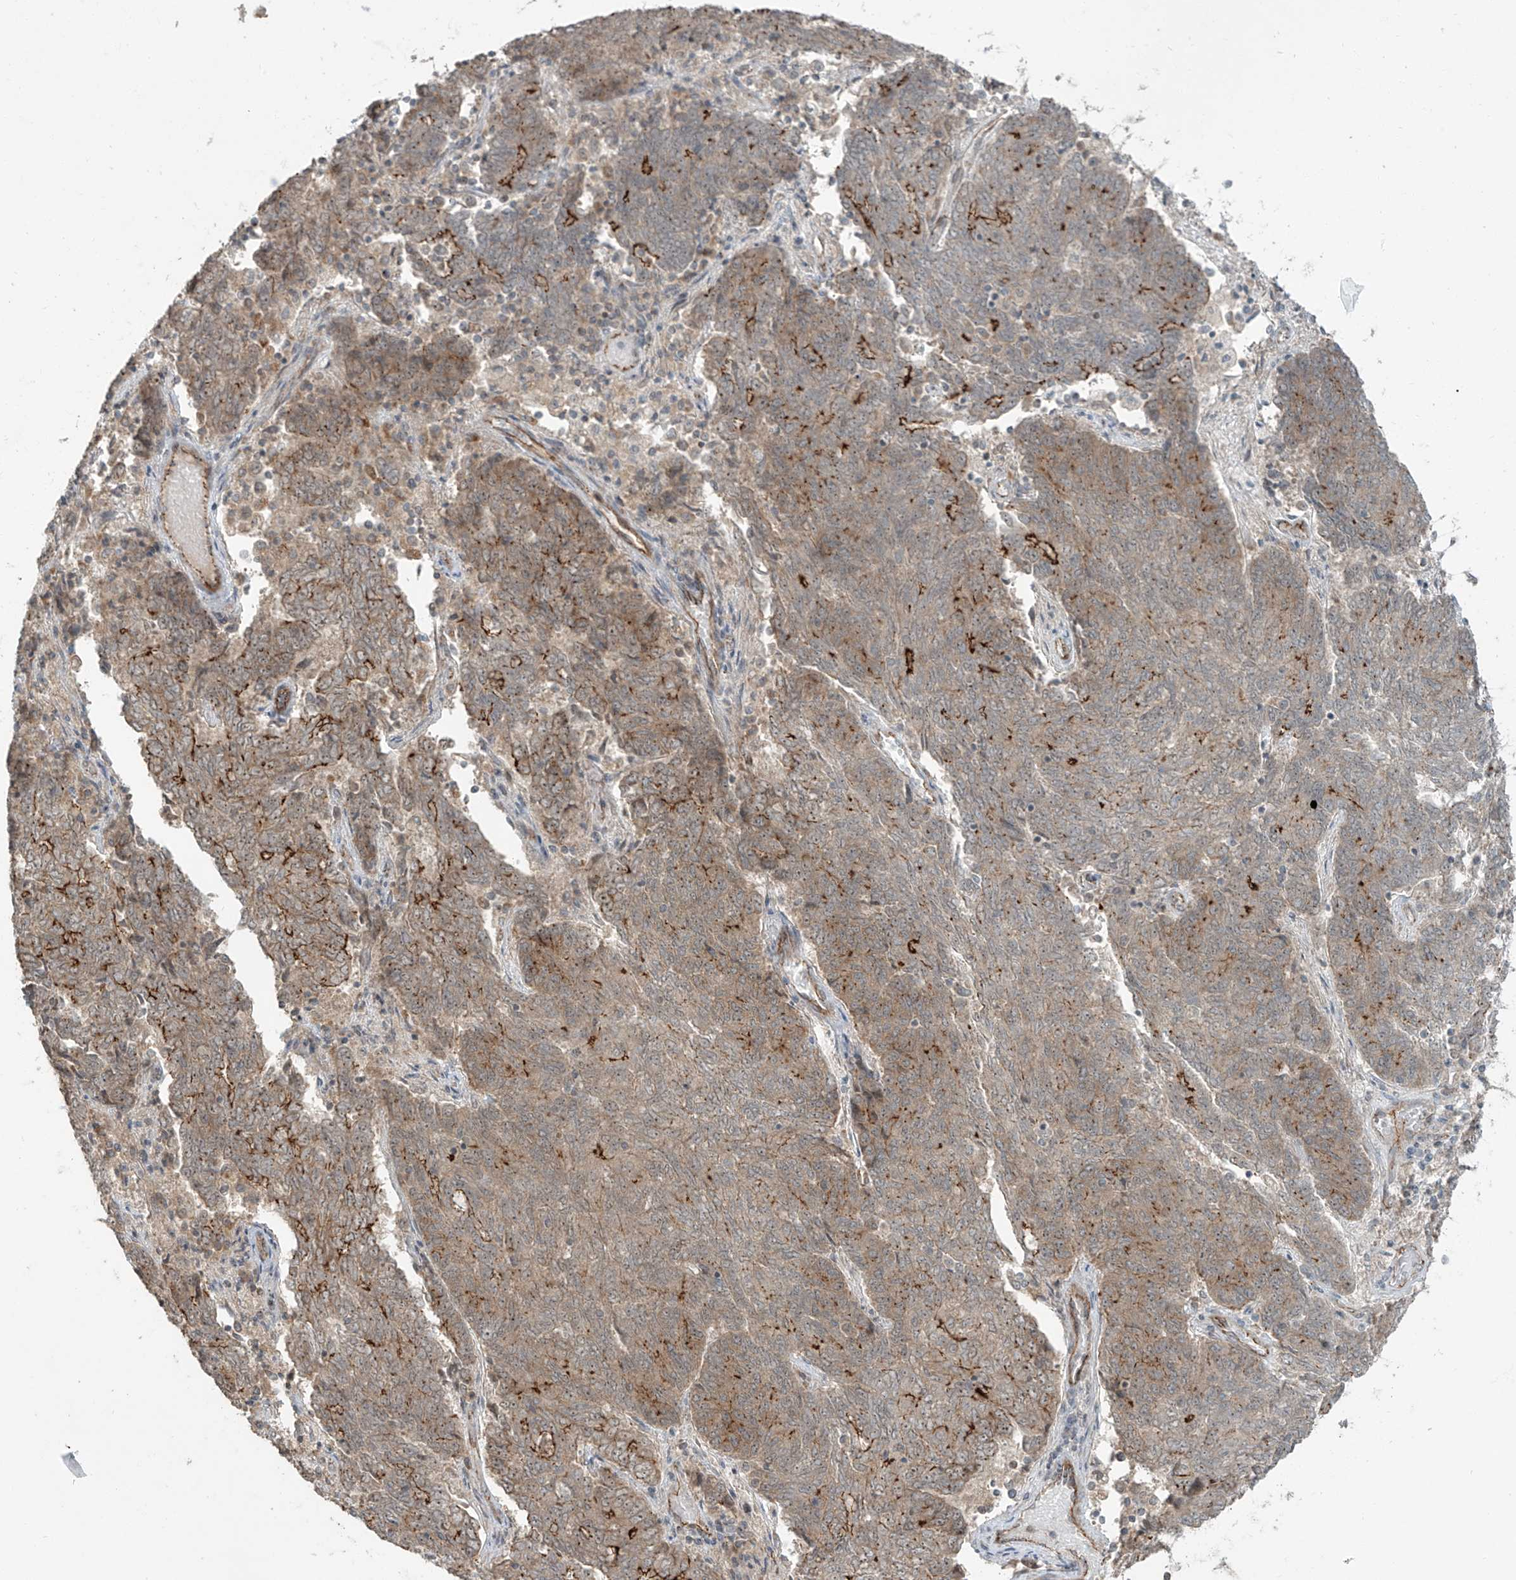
{"staining": {"intensity": "moderate", "quantity": "25%-75%", "location": "cytoplasmic/membranous"}, "tissue": "endometrial cancer", "cell_type": "Tumor cells", "image_type": "cancer", "snomed": [{"axis": "morphology", "description": "Adenocarcinoma, NOS"}, {"axis": "topography", "description": "Endometrium"}], "caption": "Endometrial adenocarcinoma was stained to show a protein in brown. There is medium levels of moderate cytoplasmic/membranous positivity in approximately 25%-75% of tumor cells.", "gene": "ZNF16", "patient": {"sex": "female", "age": 80}}